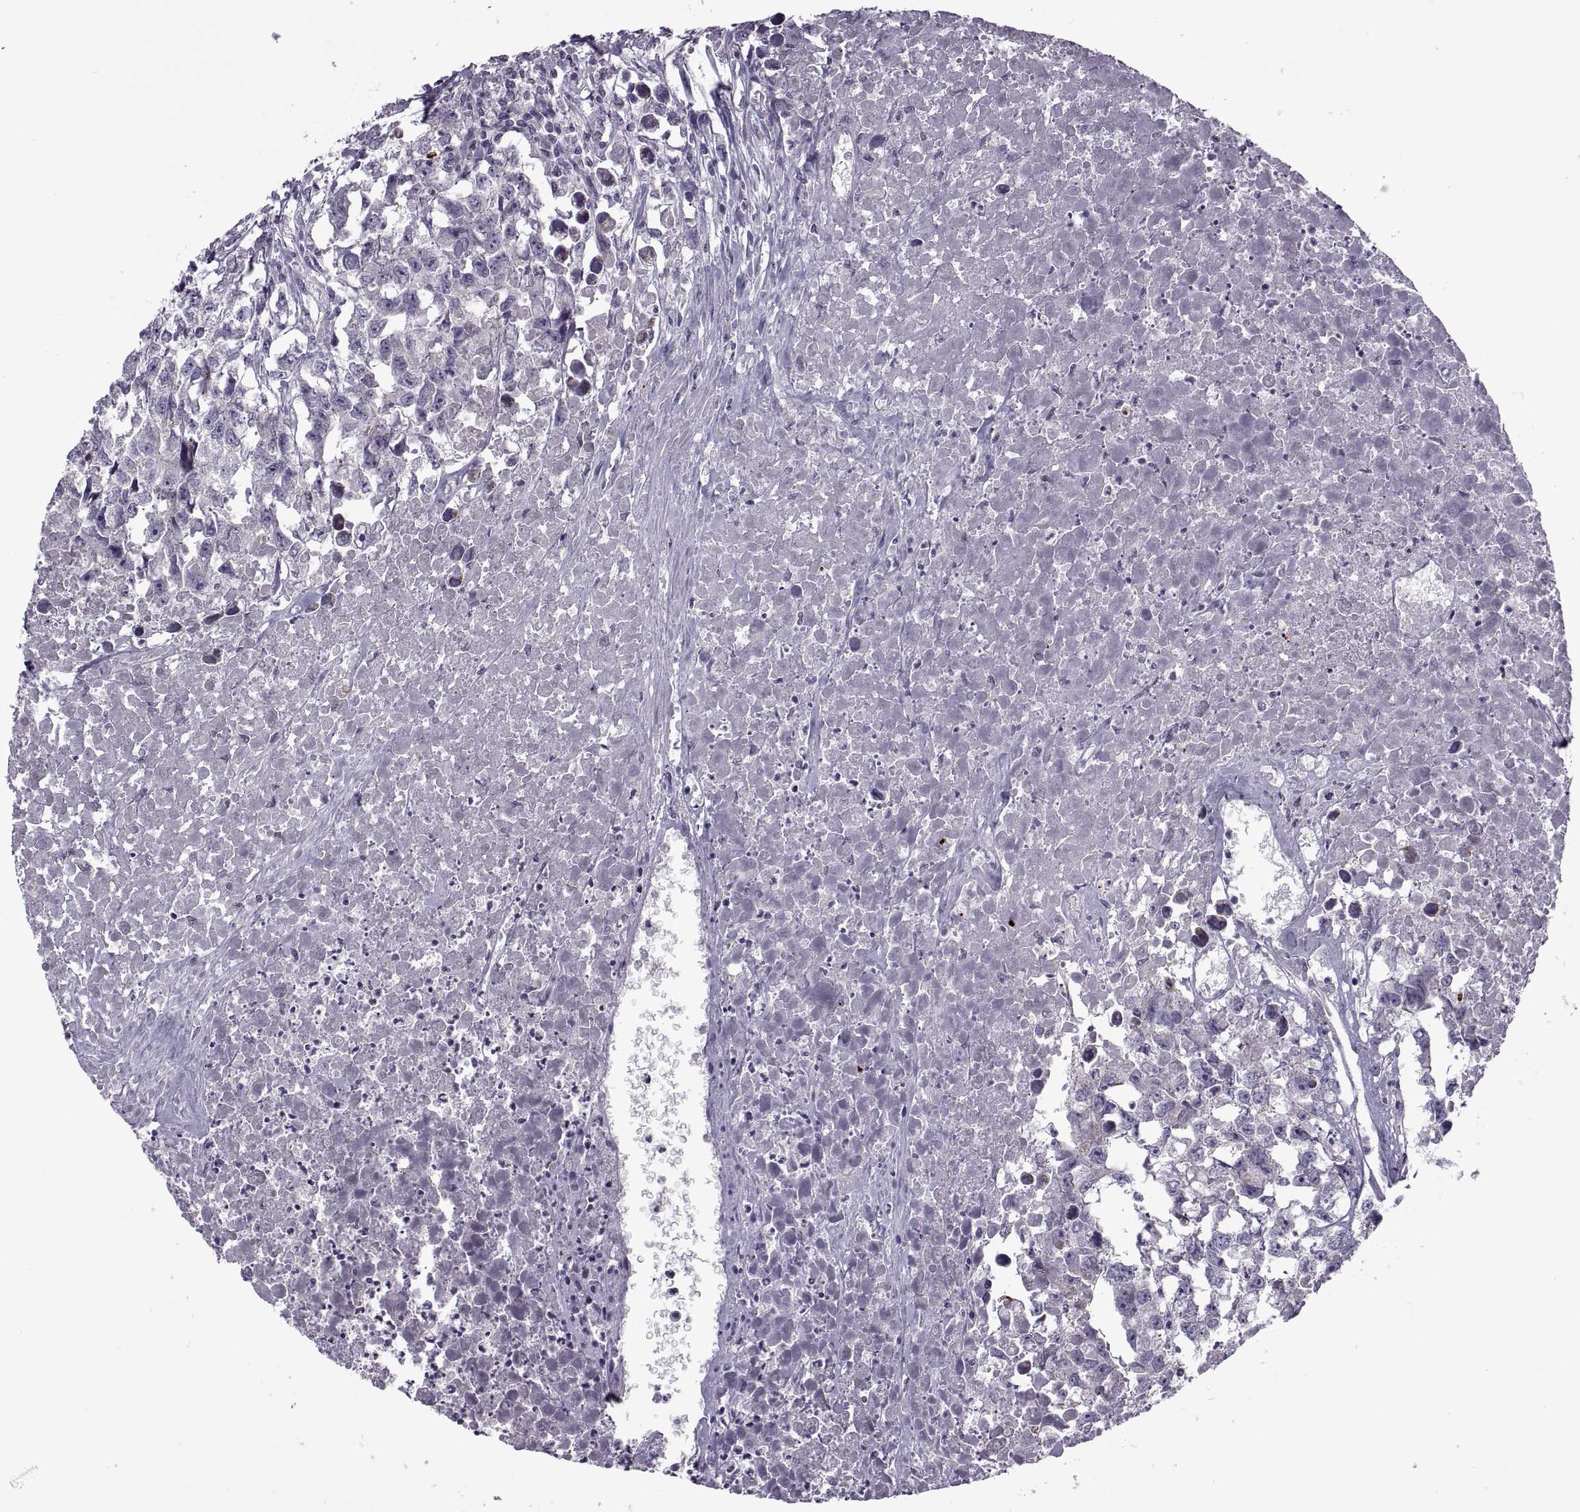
{"staining": {"intensity": "negative", "quantity": "none", "location": "none"}, "tissue": "testis cancer", "cell_type": "Tumor cells", "image_type": "cancer", "snomed": [{"axis": "morphology", "description": "Carcinoma, Embryonal, NOS"}, {"axis": "morphology", "description": "Teratoma, malignant, NOS"}, {"axis": "topography", "description": "Testis"}], "caption": "This micrograph is of testis embryonal carcinoma stained with immunohistochemistry (IHC) to label a protein in brown with the nuclei are counter-stained blue. There is no positivity in tumor cells.", "gene": "ODF3", "patient": {"sex": "male", "age": 44}}